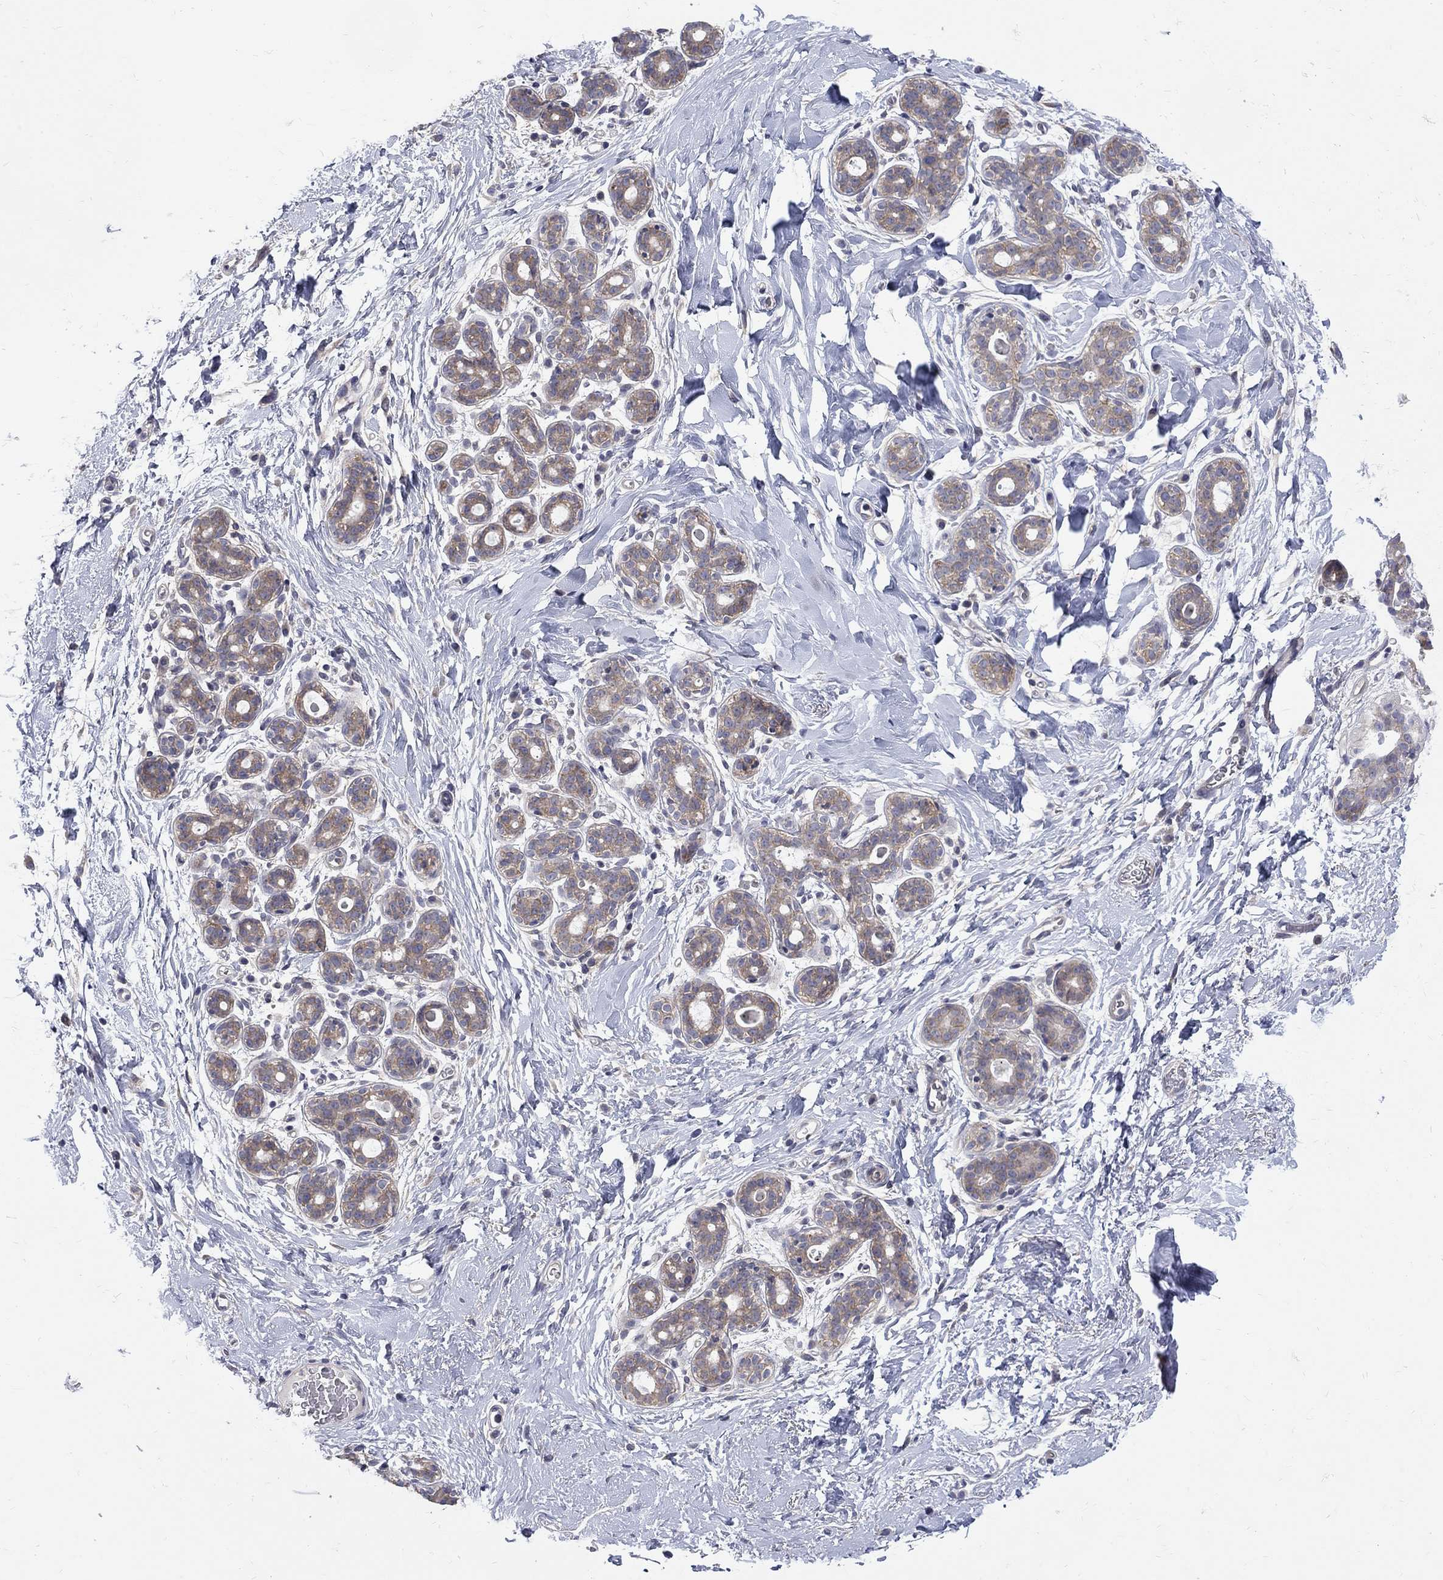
{"staining": {"intensity": "negative", "quantity": "none", "location": "none"}, "tissue": "breast", "cell_type": "Adipocytes", "image_type": "normal", "snomed": [{"axis": "morphology", "description": "Normal tissue, NOS"}, {"axis": "topography", "description": "Breast"}], "caption": "Immunohistochemistry micrograph of benign breast stained for a protein (brown), which shows no expression in adipocytes. The staining was performed using DAB to visualize the protein expression in brown, while the nuclei were stained in blue with hematoxylin (Magnification: 20x).", "gene": "SH2B1", "patient": {"sex": "female", "age": 43}}